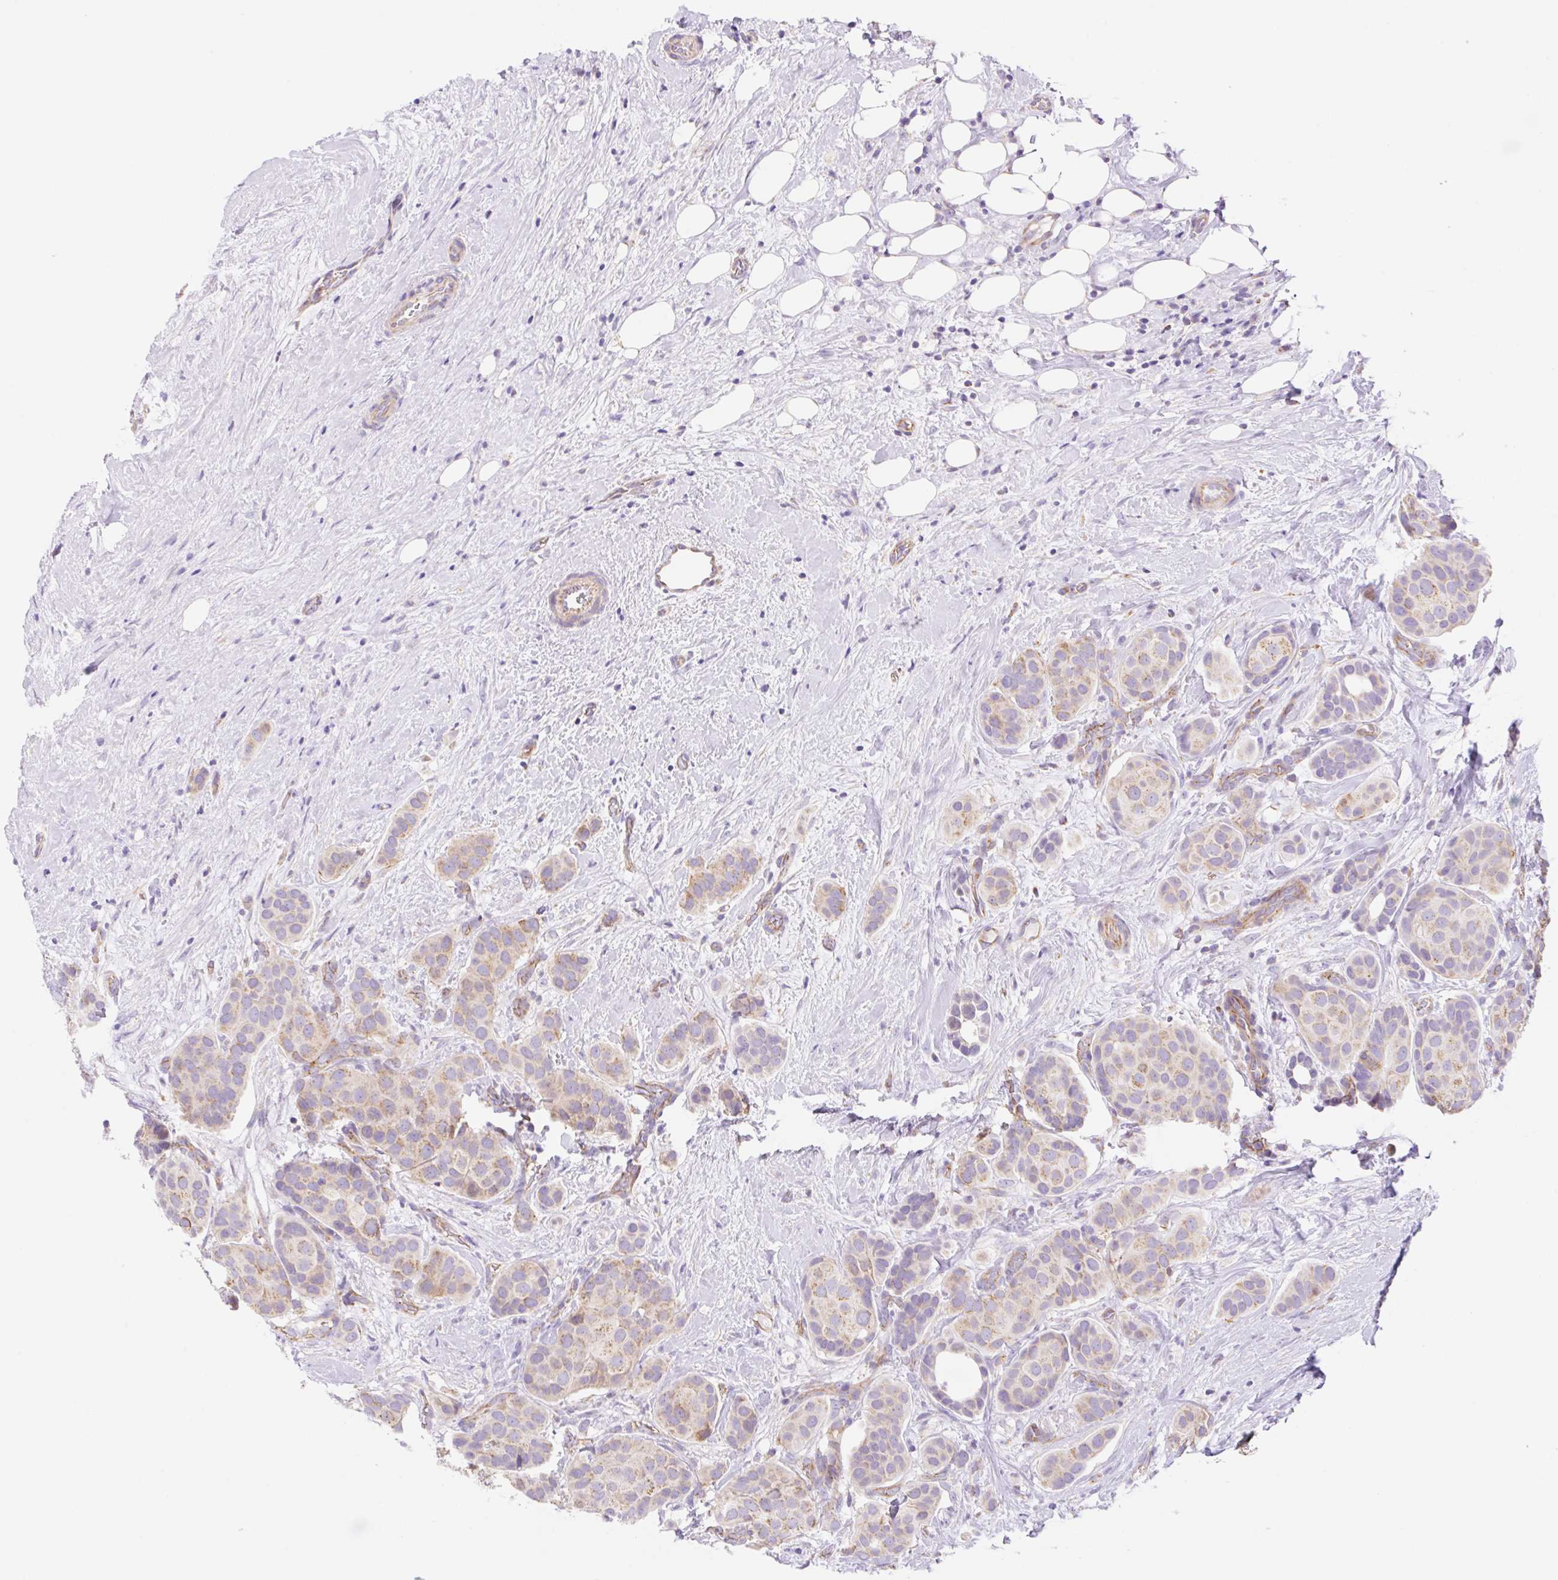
{"staining": {"intensity": "weak", "quantity": "25%-75%", "location": "cytoplasmic/membranous"}, "tissue": "breast cancer", "cell_type": "Tumor cells", "image_type": "cancer", "snomed": [{"axis": "morphology", "description": "Duct carcinoma"}, {"axis": "topography", "description": "Breast"}], "caption": "Immunohistochemical staining of human breast cancer (infiltrating ductal carcinoma) shows low levels of weak cytoplasmic/membranous protein positivity in approximately 25%-75% of tumor cells. (brown staining indicates protein expression, while blue staining denotes nuclei).", "gene": "ESAM", "patient": {"sex": "female", "age": 70}}